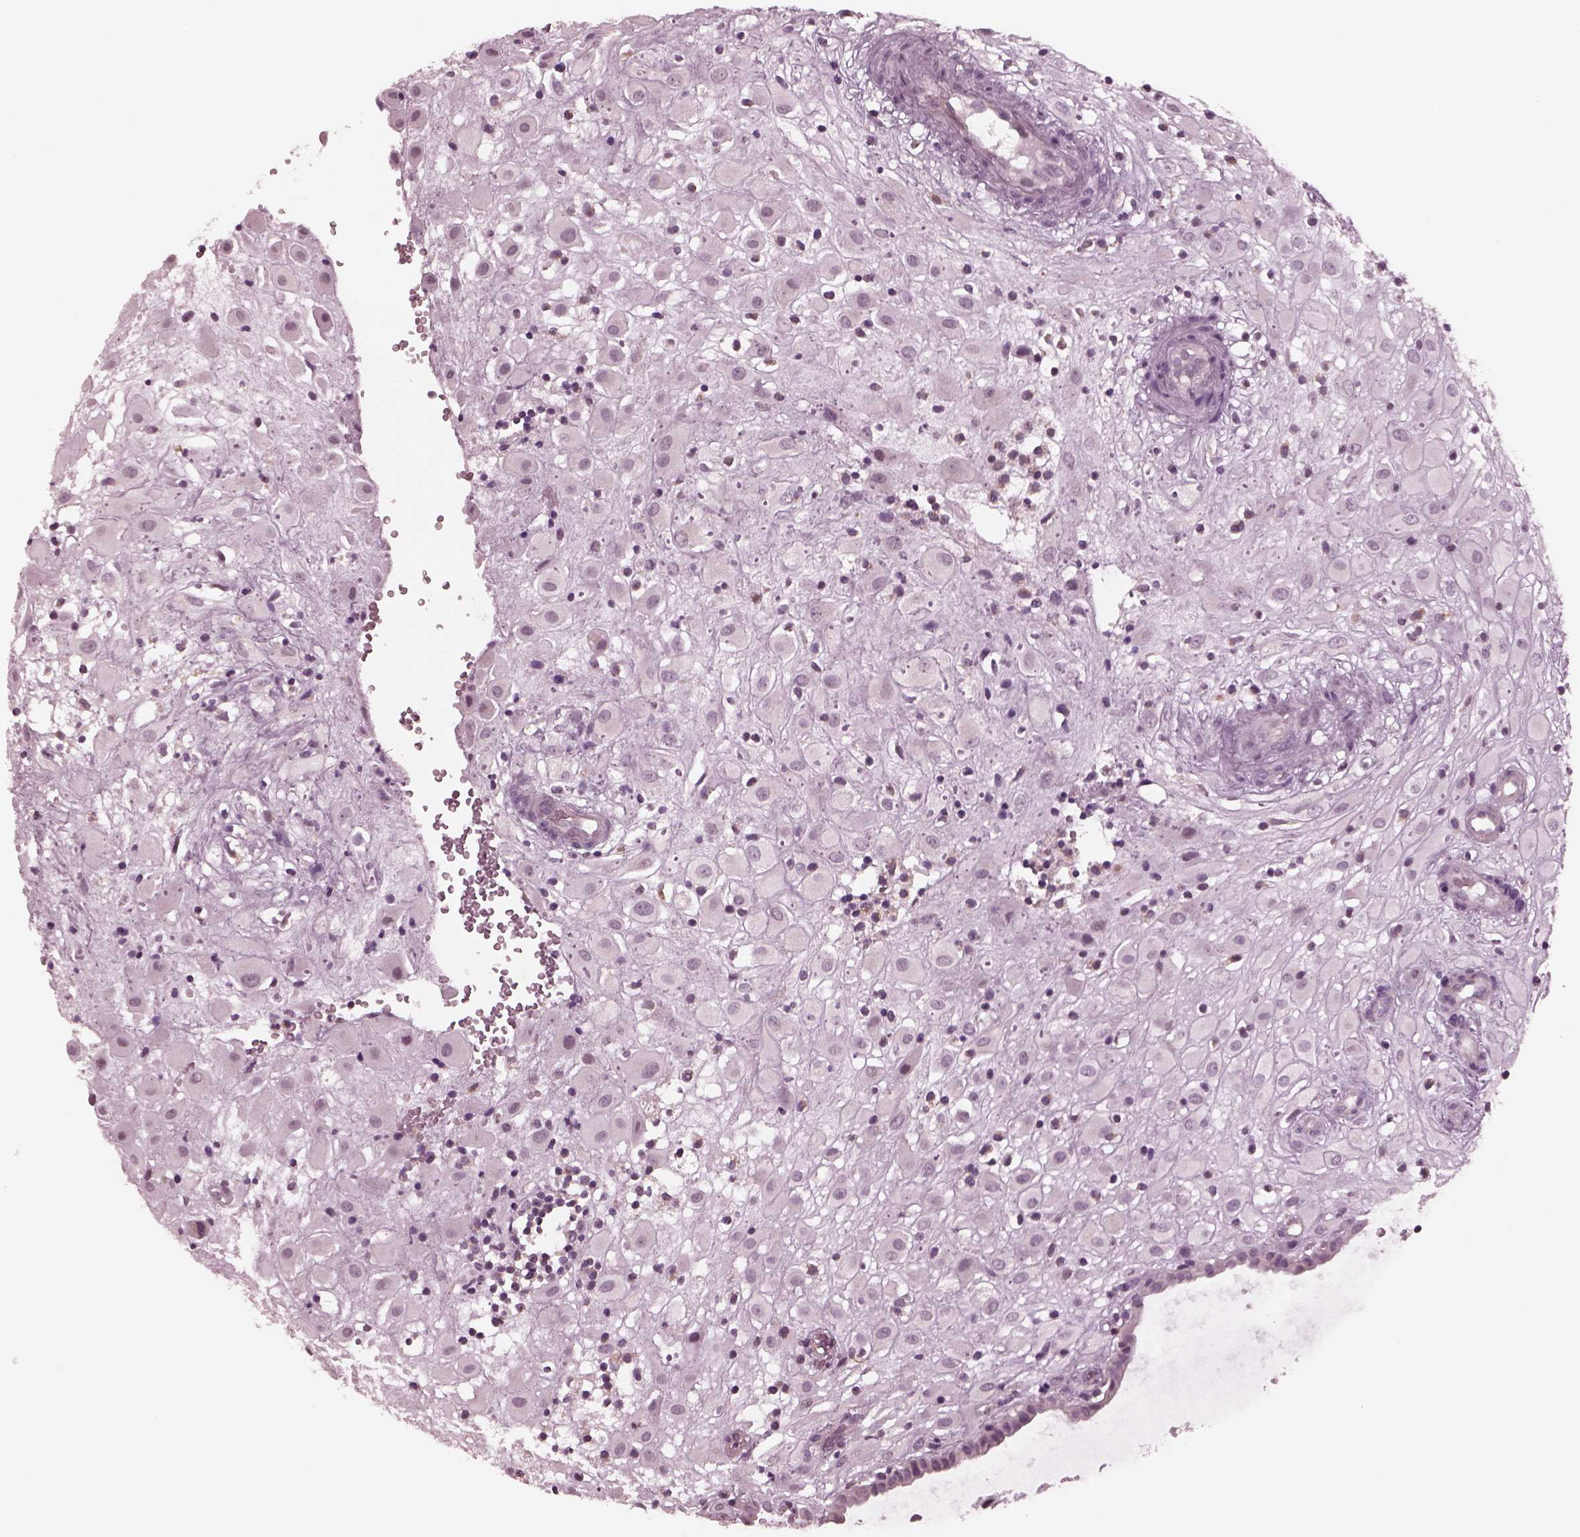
{"staining": {"intensity": "negative", "quantity": "none", "location": "none"}, "tissue": "placenta", "cell_type": "Decidual cells", "image_type": "normal", "snomed": [{"axis": "morphology", "description": "Normal tissue, NOS"}, {"axis": "topography", "description": "Placenta"}], "caption": "Decidual cells show no significant positivity in normal placenta. (DAB IHC, high magnification).", "gene": "CELSR3", "patient": {"sex": "female", "age": 24}}